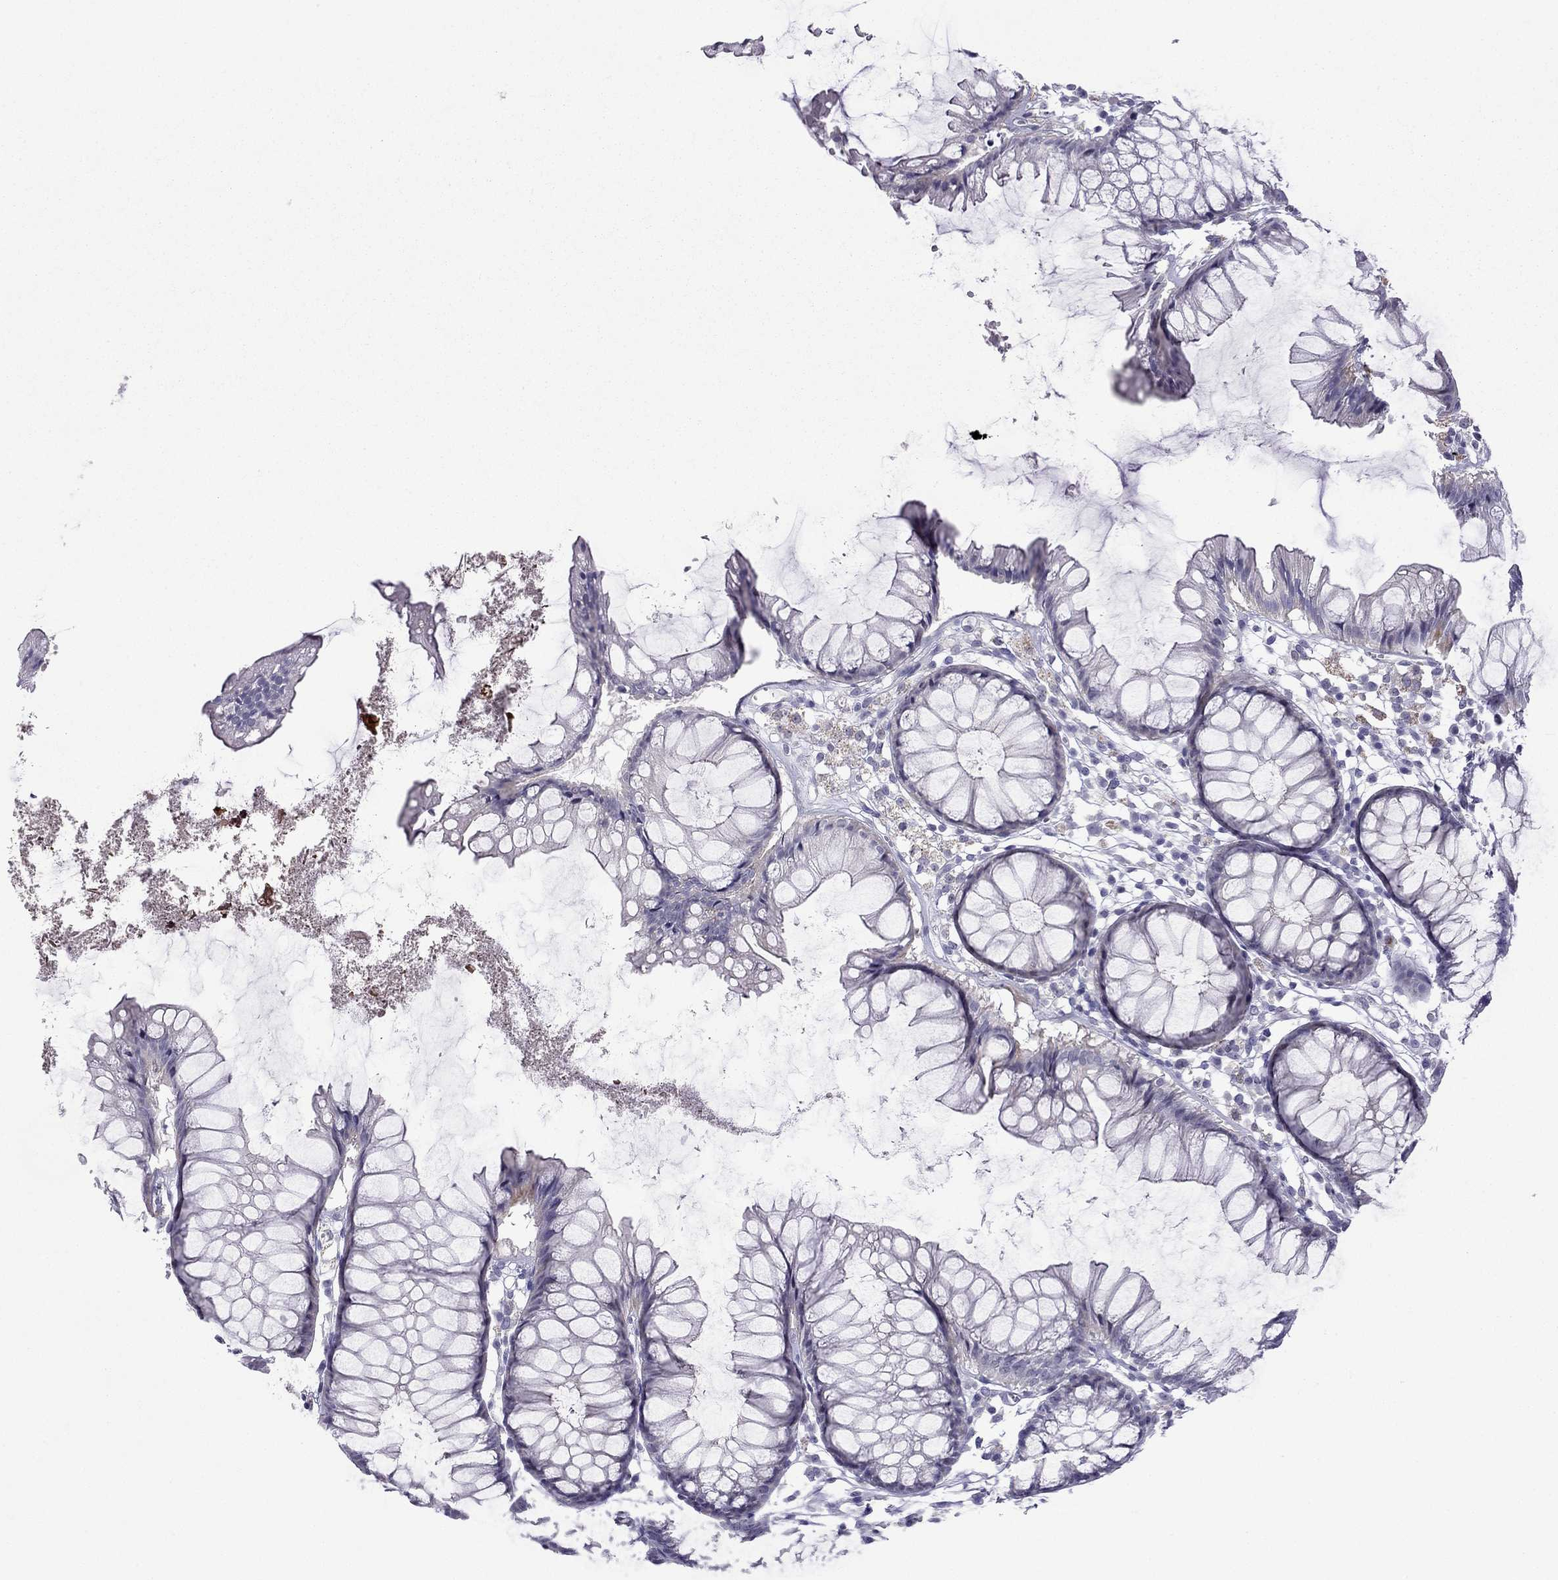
{"staining": {"intensity": "negative", "quantity": "none", "location": "none"}, "tissue": "colon", "cell_type": "Endothelial cells", "image_type": "normal", "snomed": [{"axis": "morphology", "description": "Normal tissue, NOS"}, {"axis": "morphology", "description": "Adenocarcinoma, NOS"}, {"axis": "topography", "description": "Colon"}], "caption": "IHC of normal colon demonstrates no staining in endothelial cells. Nuclei are stained in blue.", "gene": "POM121L12", "patient": {"sex": "male", "age": 65}}